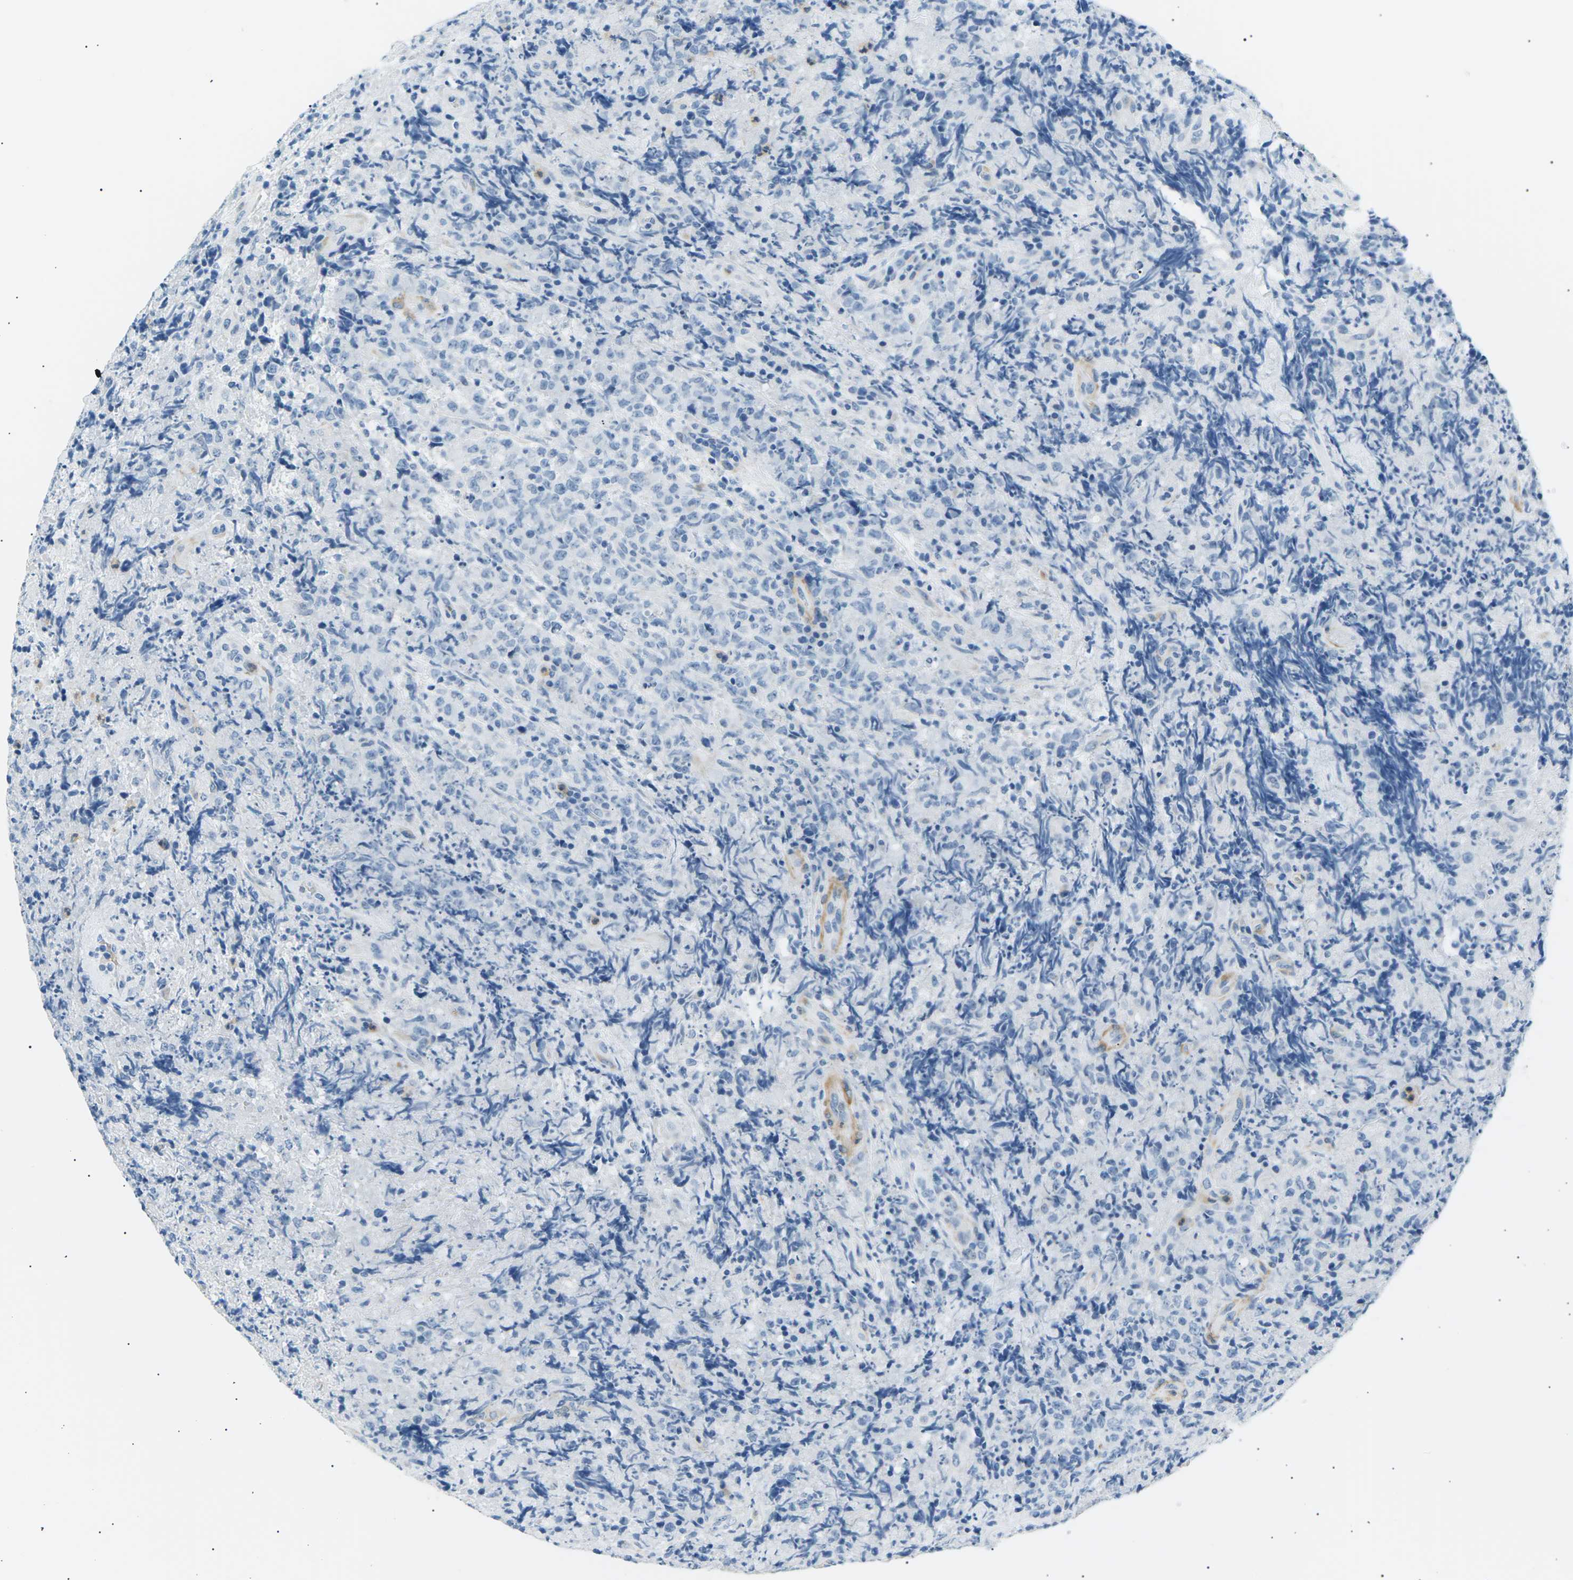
{"staining": {"intensity": "negative", "quantity": "none", "location": "none"}, "tissue": "lymphoma", "cell_type": "Tumor cells", "image_type": "cancer", "snomed": [{"axis": "morphology", "description": "Malignant lymphoma, non-Hodgkin's type, High grade"}, {"axis": "topography", "description": "Tonsil"}], "caption": "DAB immunohistochemical staining of human high-grade malignant lymphoma, non-Hodgkin's type demonstrates no significant positivity in tumor cells. (Stains: DAB IHC with hematoxylin counter stain, Microscopy: brightfield microscopy at high magnification).", "gene": "SEPTIN5", "patient": {"sex": "female", "age": 36}}